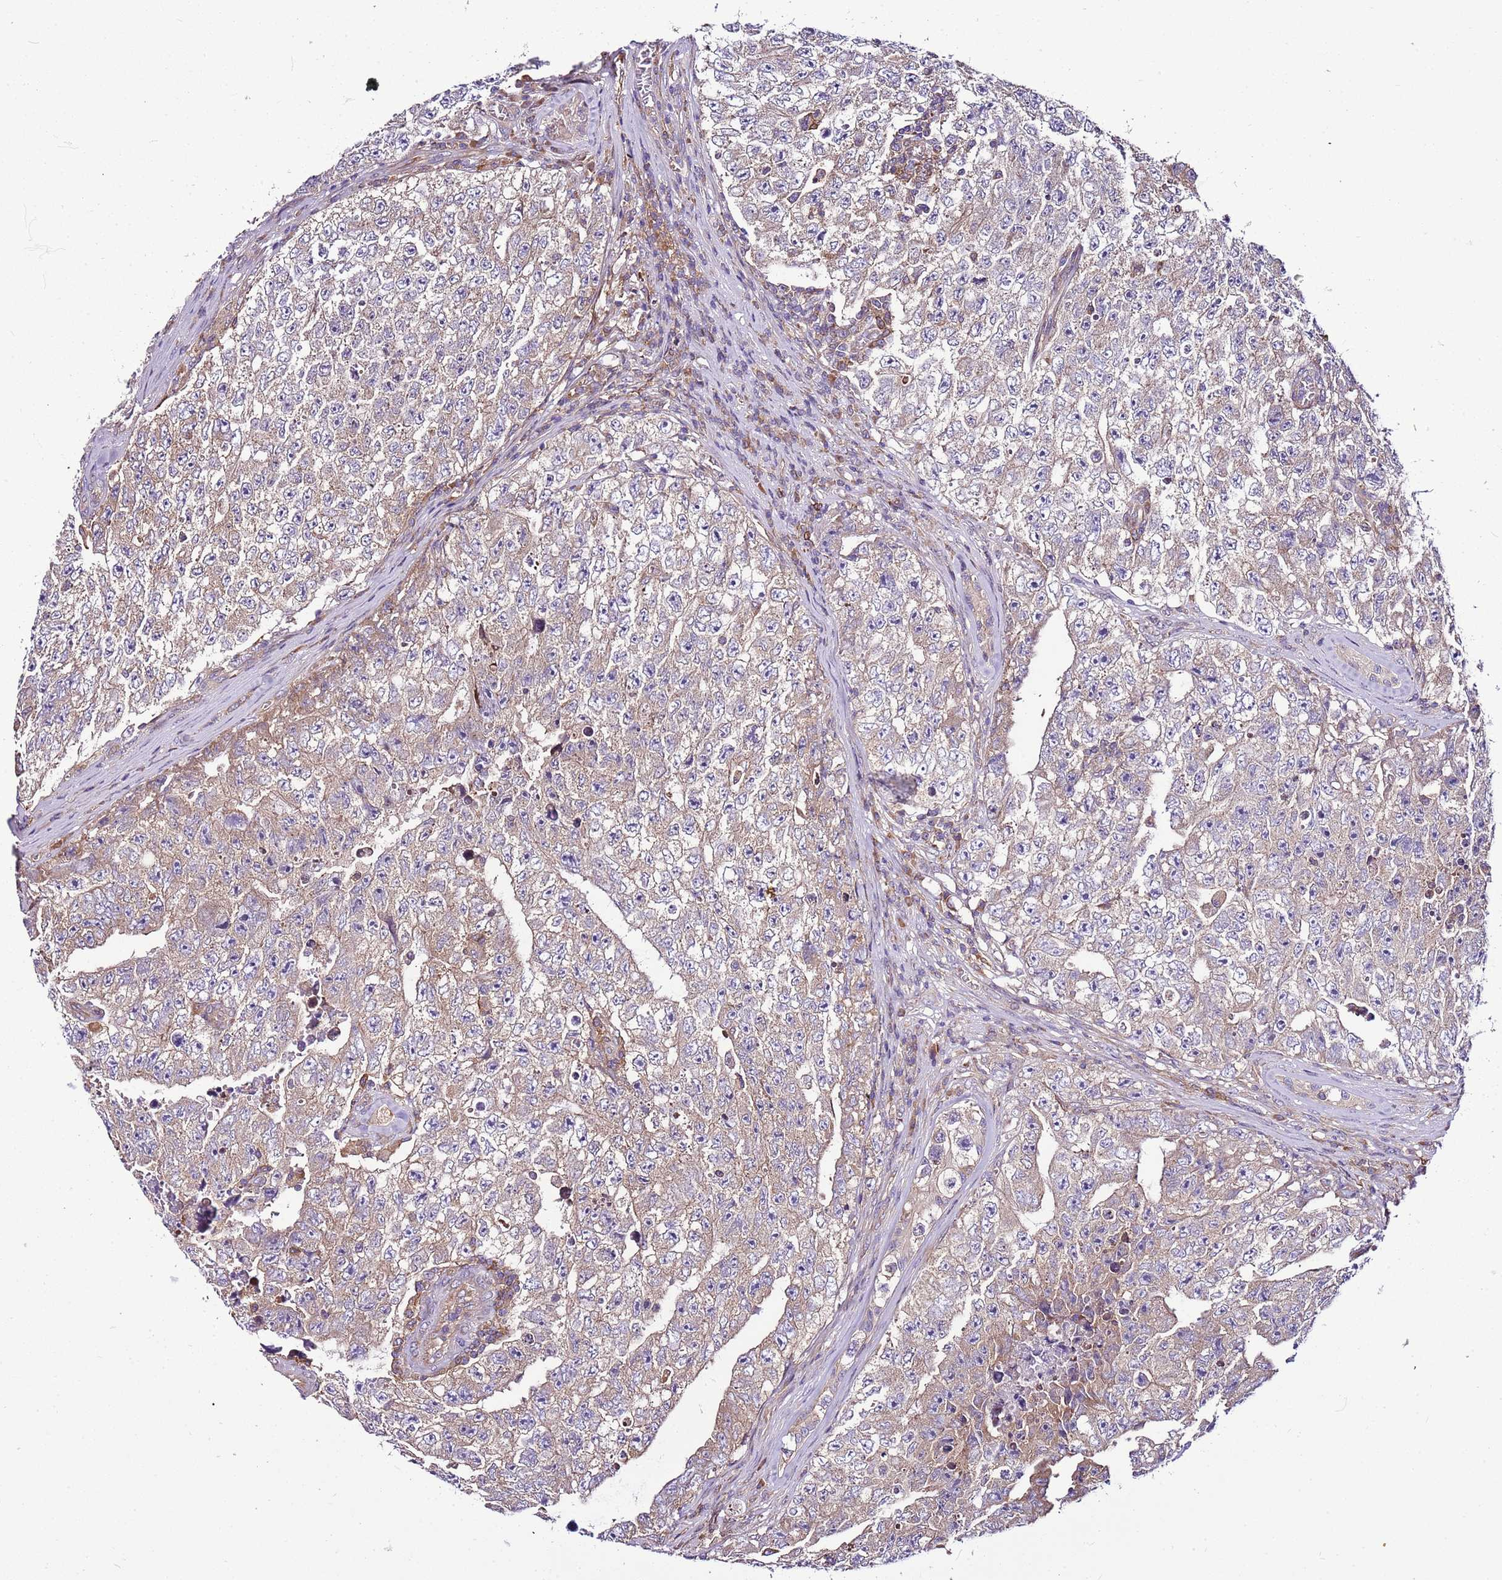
{"staining": {"intensity": "weak", "quantity": "25%-75%", "location": "cytoplasmic/membranous"}, "tissue": "testis cancer", "cell_type": "Tumor cells", "image_type": "cancer", "snomed": [{"axis": "morphology", "description": "Carcinoma, Embryonal, NOS"}, {"axis": "topography", "description": "Testis"}], "caption": "Tumor cells show low levels of weak cytoplasmic/membranous positivity in approximately 25%-75% of cells in human testis embryonal carcinoma.", "gene": "ATXN2L", "patient": {"sex": "male", "age": 17}}